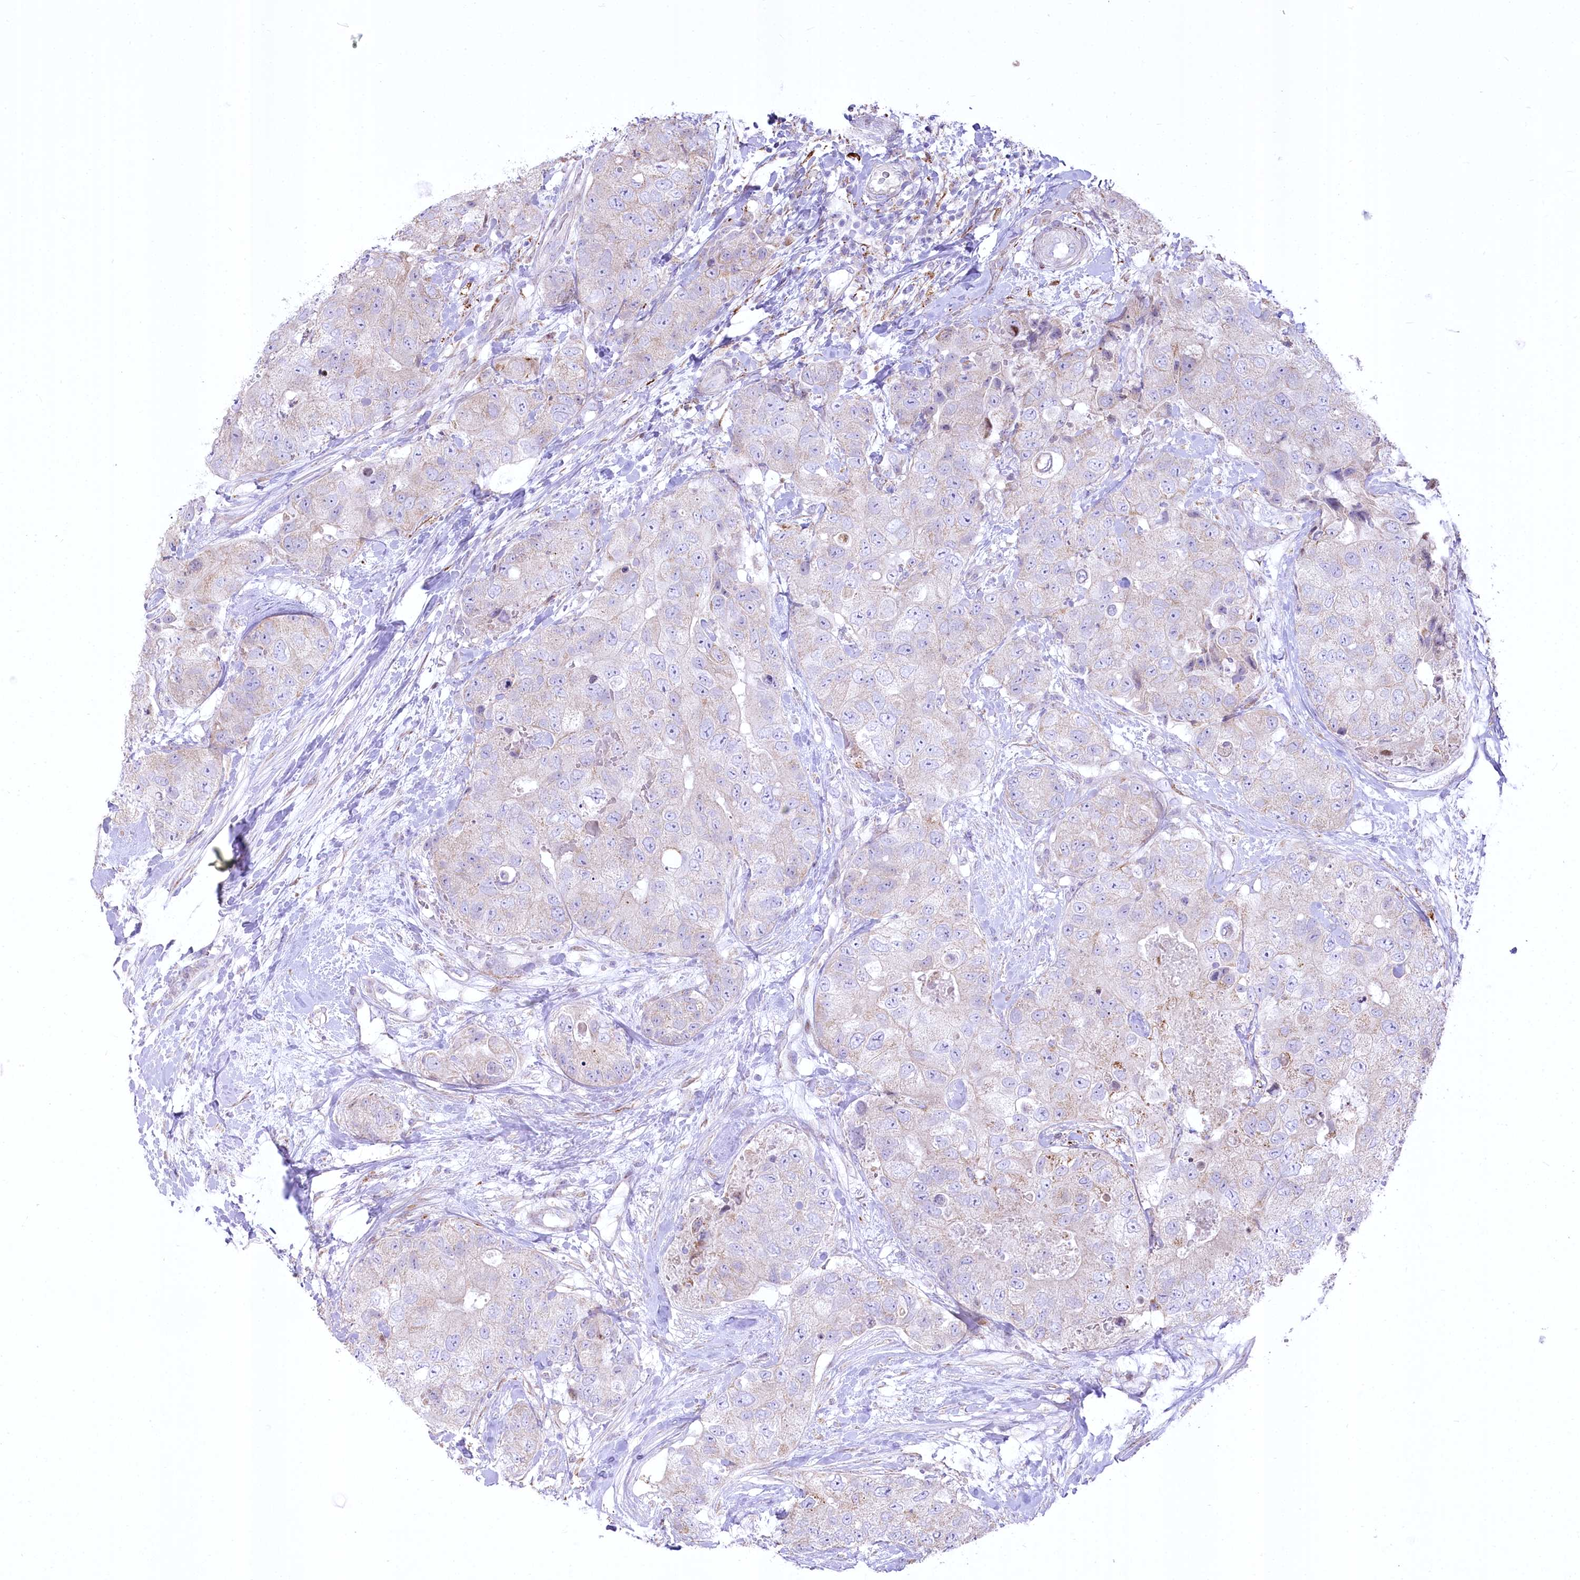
{"staining": {"intensity": "negative", "quantity": "none", "location": "none"}, "tissue": "breast cancer", "cell_type": "Tumor cells", "image_type": "cancer", "snomed": [{"axis": "morphology", "description": "Duct carcinoma"}, {"axis": "topography", "description": "Breast"}], "caption": "Immunohistochemical staining of infiltrating ductal carcinoma (breast) displays no significant expression in tumor cells.", "gene": "CEP164", "patient": {"sex": "female", "age": 62}}